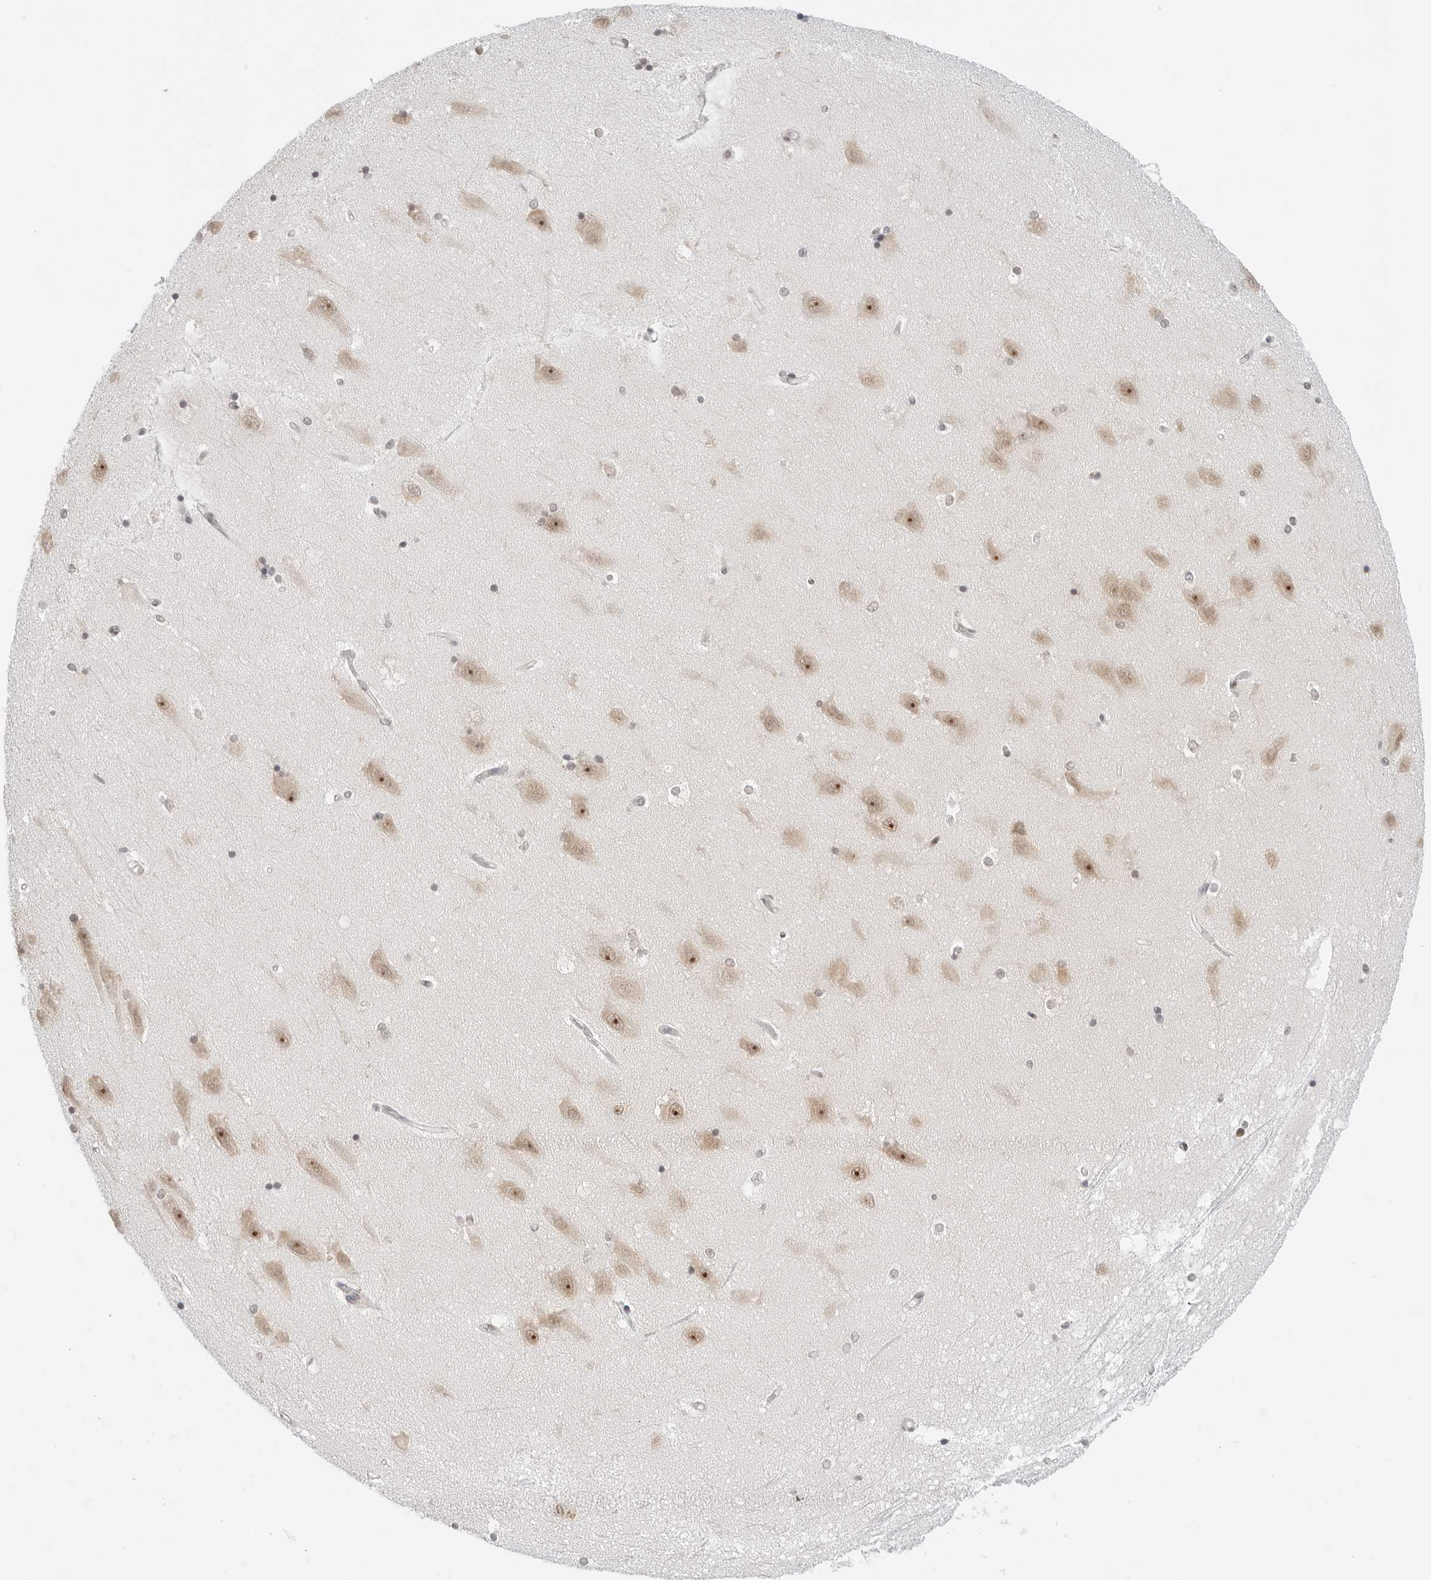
{"staining": {"intensity": "negative", "quantity": "none", "location": "none"}, "tissue": "hippocampus", "cell_type": "Glial cells", "image_type": "normal", "snomed": [{"axis": "morphology", "description": "Normal tissue, NOS"}, {"axis": "topography", "description": "Hippocampus"}], "caption": "Immunohistochemical staining of normal human hippocampus demonstrates no significant expression in glial cells.", "gene": "METAP1", "patient": {"sex": "male", "age": 45}}